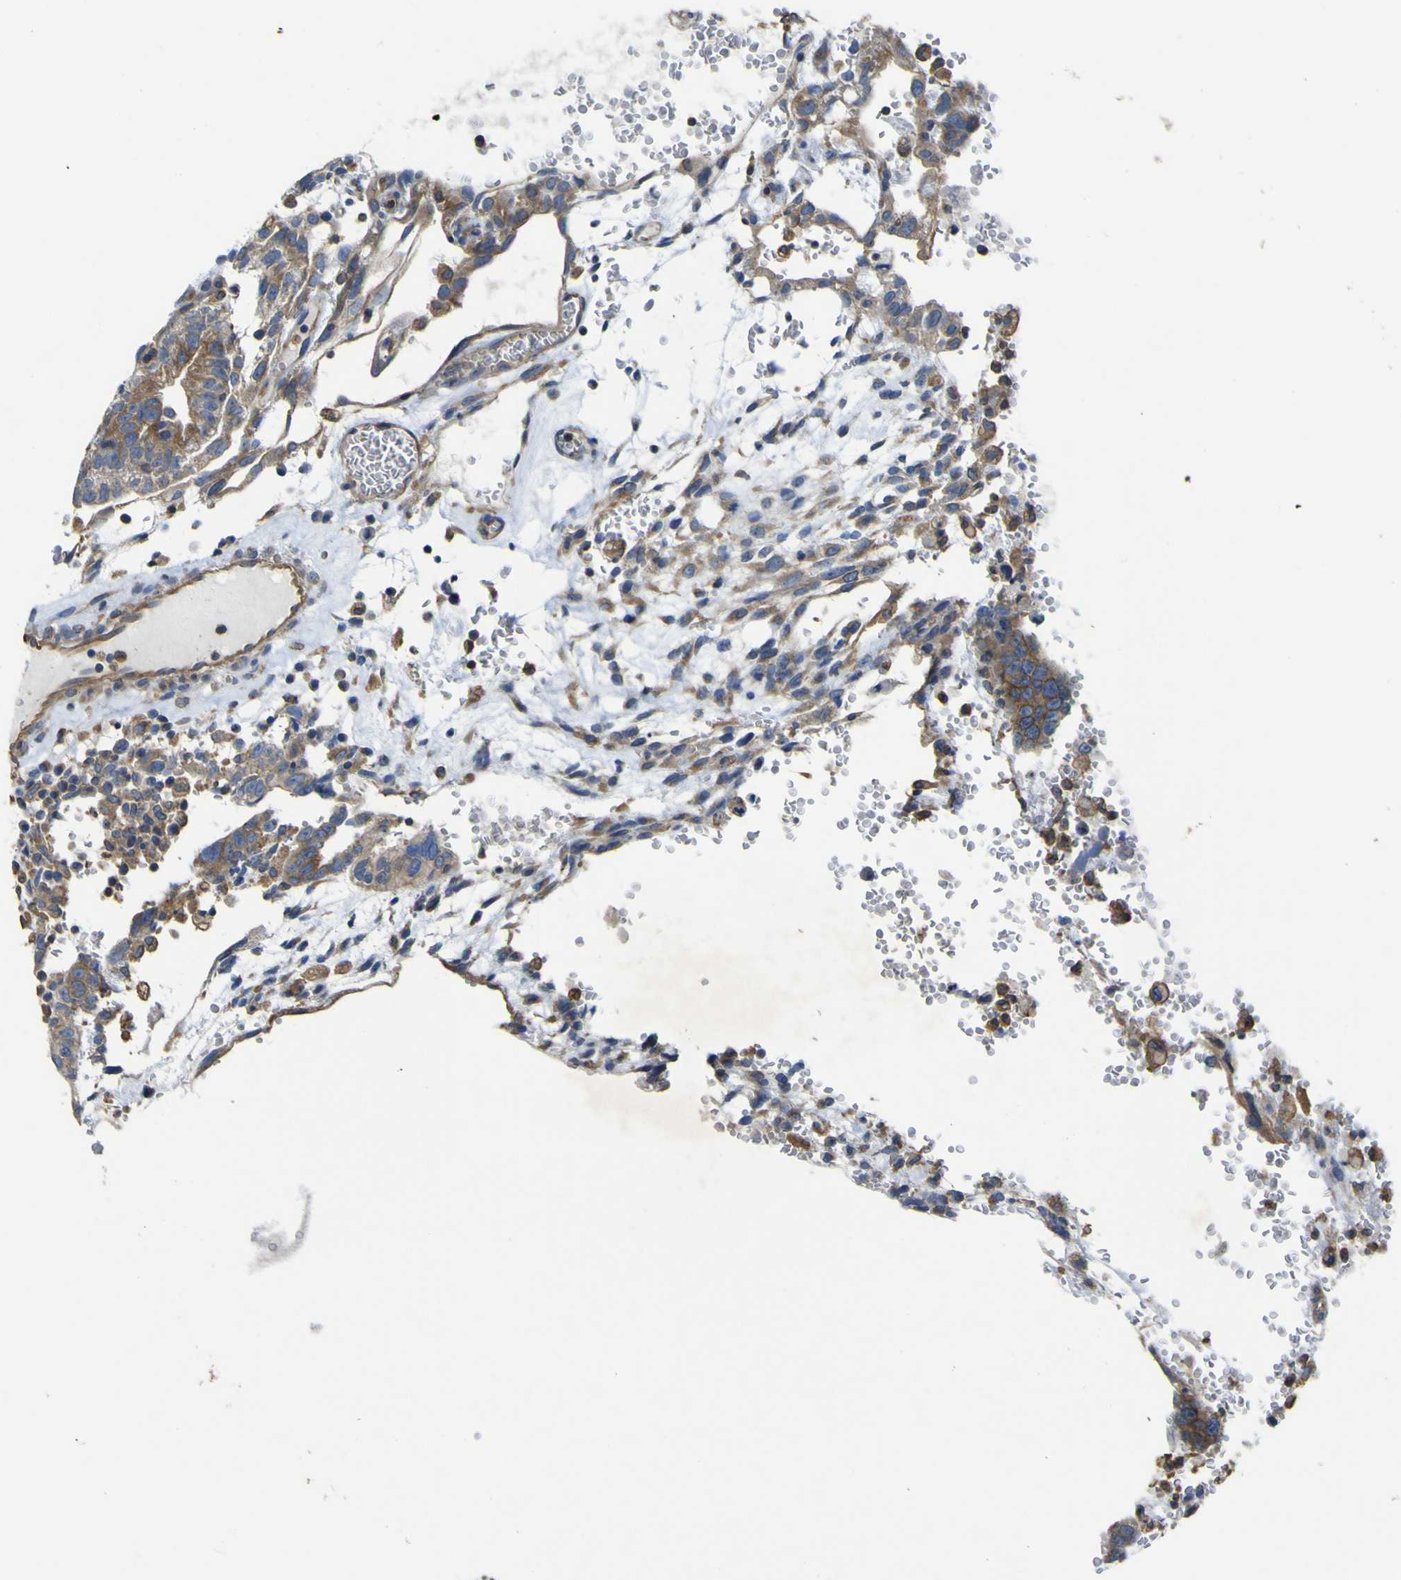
{"staining": {"intensity": "moderate", "quantity": ">75%", "location": "cytoplasmic/membranous"}, "tissue": "testis cancer", "cell_type": "Tumor cells", "image_type": "cancer", "snomed": [{"axis": "morphology", "description": "Seminoma, NOS"}, {"axis": "morphology", "description": "Carcinoma, Embryonal, NOS"}, {"axis": "topography", "description": "Testis"}], "caption": "Immunohistochemistry (IHC) of human seminoma (testis) shows medium levels of moderate cytoplasmic/membranous staining in approximately >75% of tumor cells.", "gene": "TNFSF15", "patient": {"sex": "male", "age": 52}}